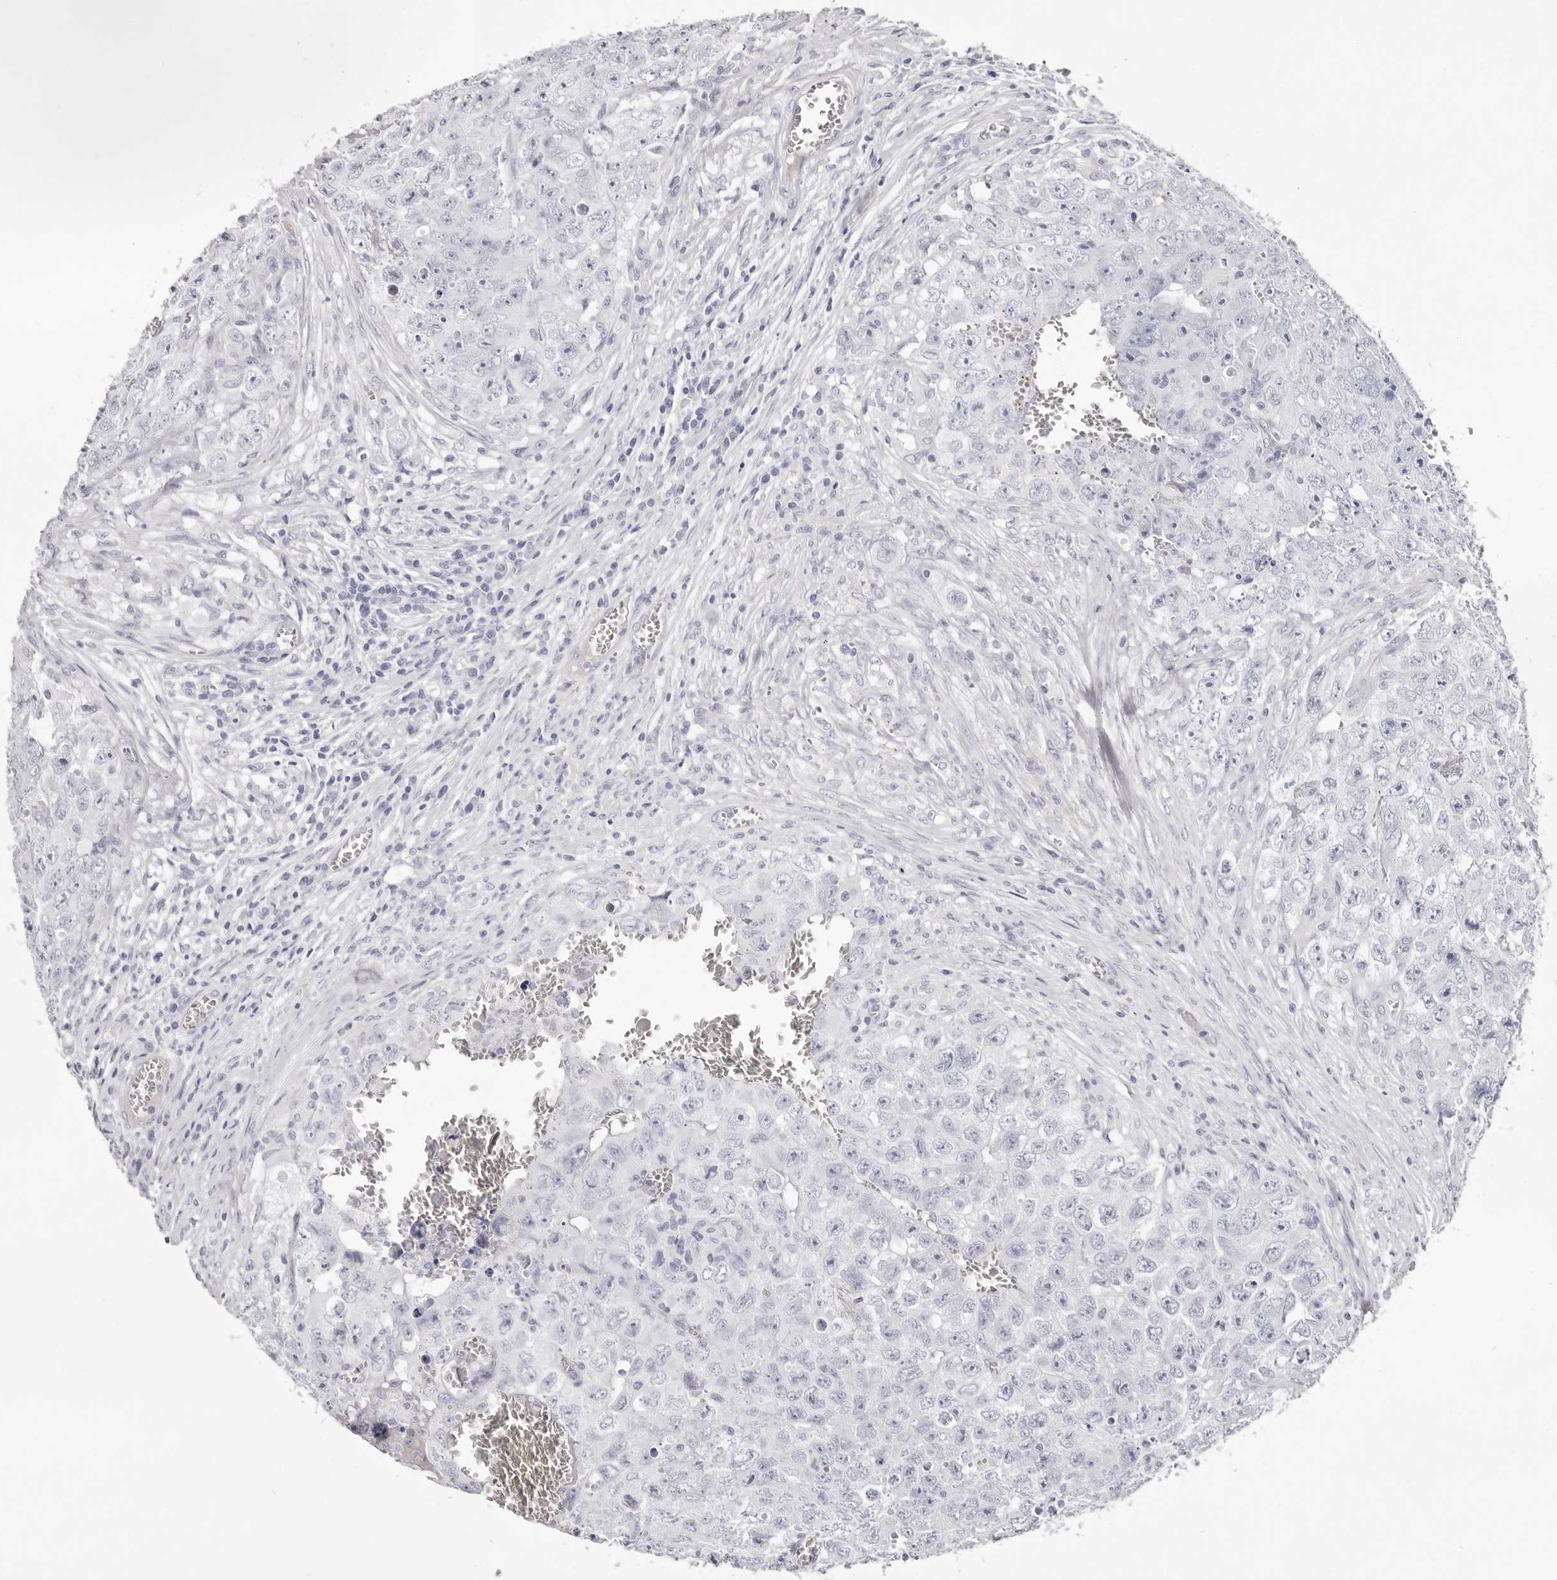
{"staining": {"intensity": "negative", "quantity": "none", "location": "none"}, "tissue": "testis cancer", "cell_type": "Tumor cells", "image_type": "cancer", "snomed": [{"axis": "morphology", "description": "Seminoma, NOS"}, {"axis": "morphology", "description": "Carcinoma, Embryonal, NOS"}, {"axis": "topography", "description": "Testis"}], "caption": "Testis cancer (seminoma) was stained to show a protein in brown. There is no significant staining in tumor cells.", "gene": "LPO", "patient": {"sex": "male", "age": 43}}